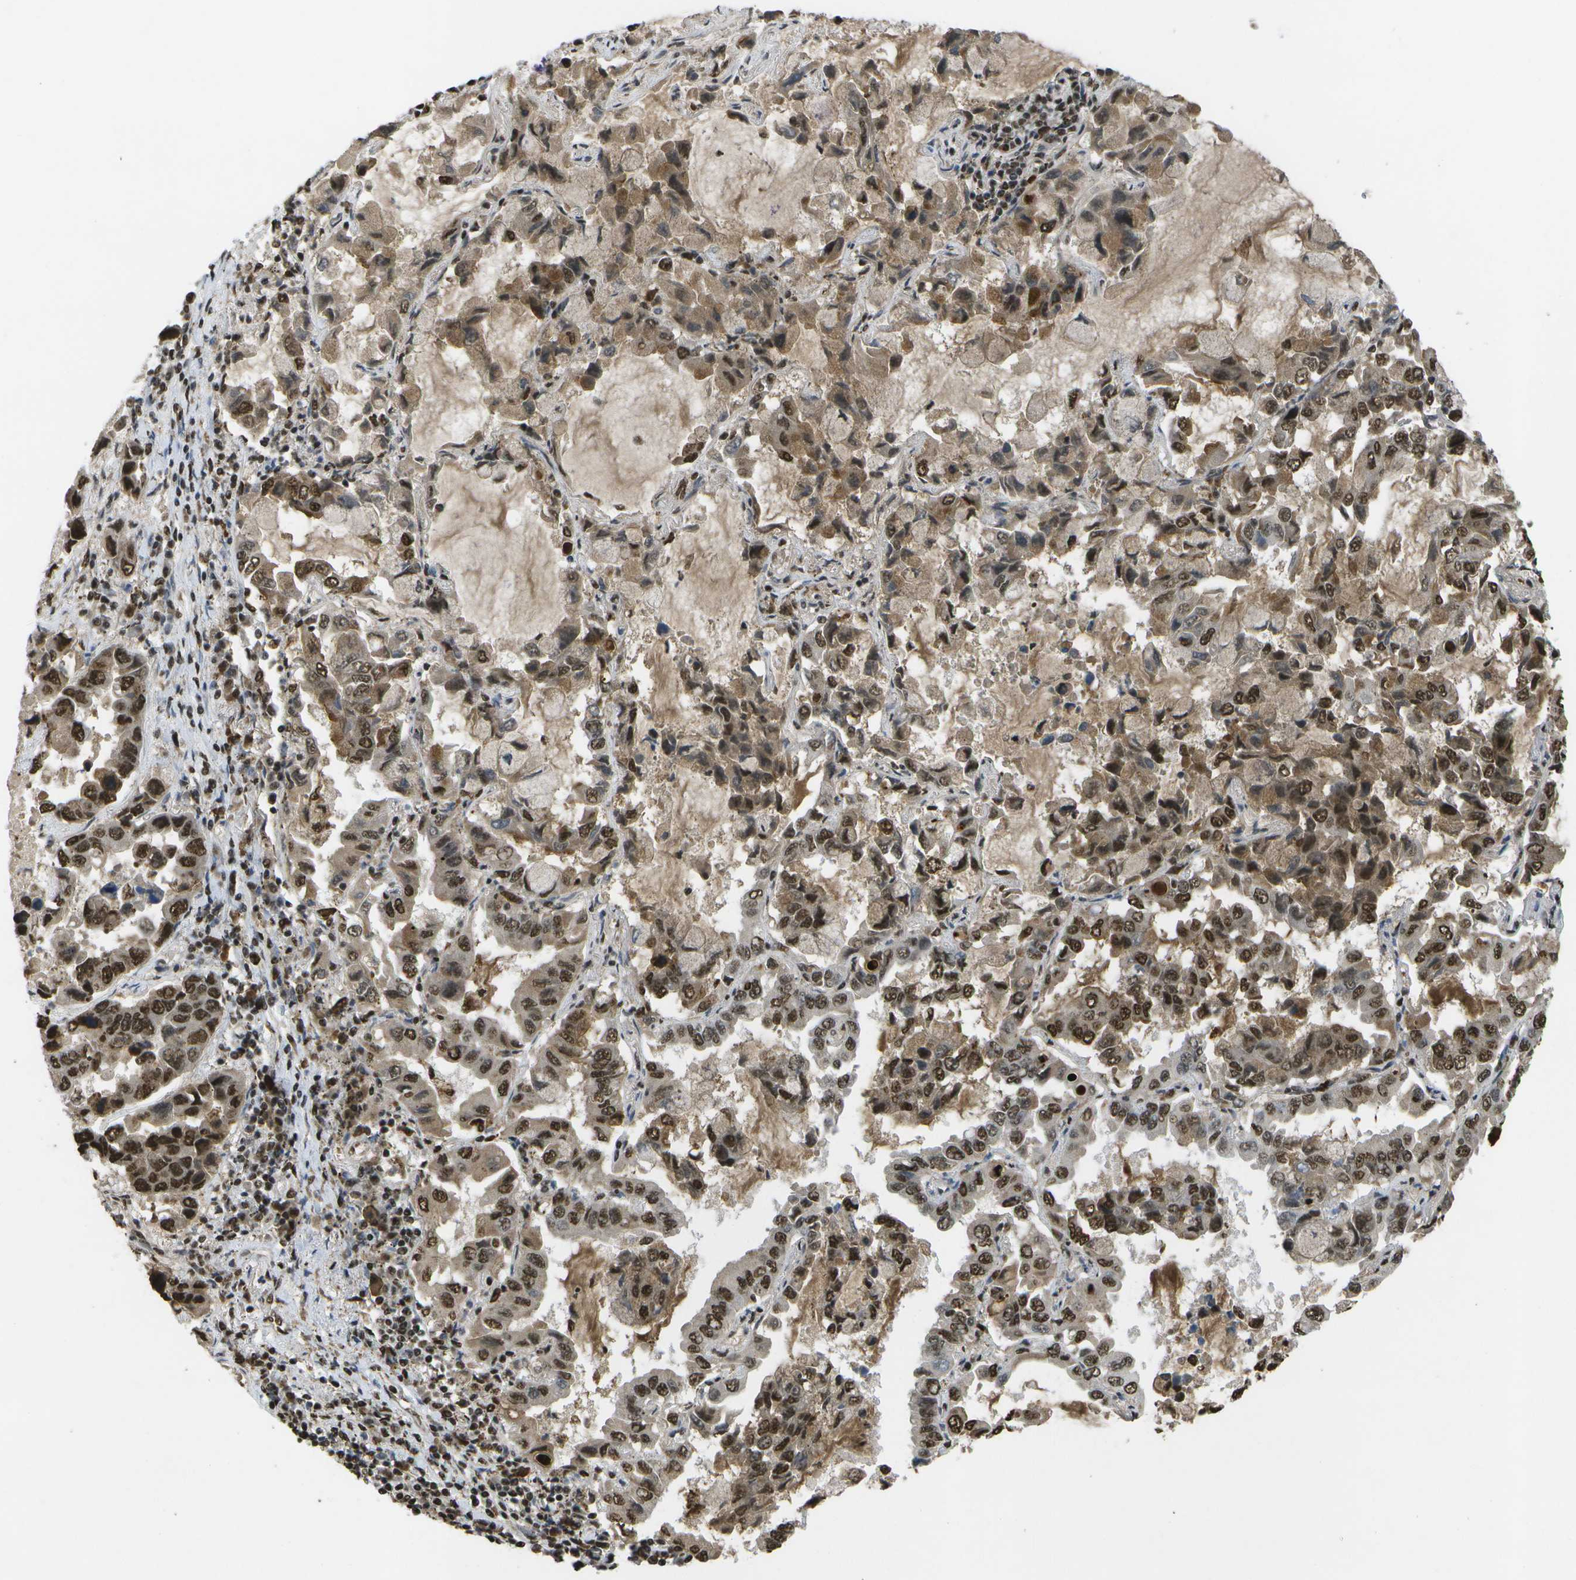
{"staining": {"intensity": "strong", "quantity": ">75%", "location": "cytoplasmic/membranous,nuclear"}, "tissue": "lung cancer", "cell_type": "Tumor cells", "image_type": "cancer", "snomed": [{"axis": "morphology", "description": "Adenocarcinoma, NOS"}, {"axis": "topography", "description": "Lung"}], "caption": "This image reveals immunohistochemistry staining of human lung cancer (adenocarcinoma), with high strong cytoplasmic/membranous and nuclear expression in approximately >75% of tumor cells.", "gene": "SPEN", "patient": {"sex": "male", "age": 64}}